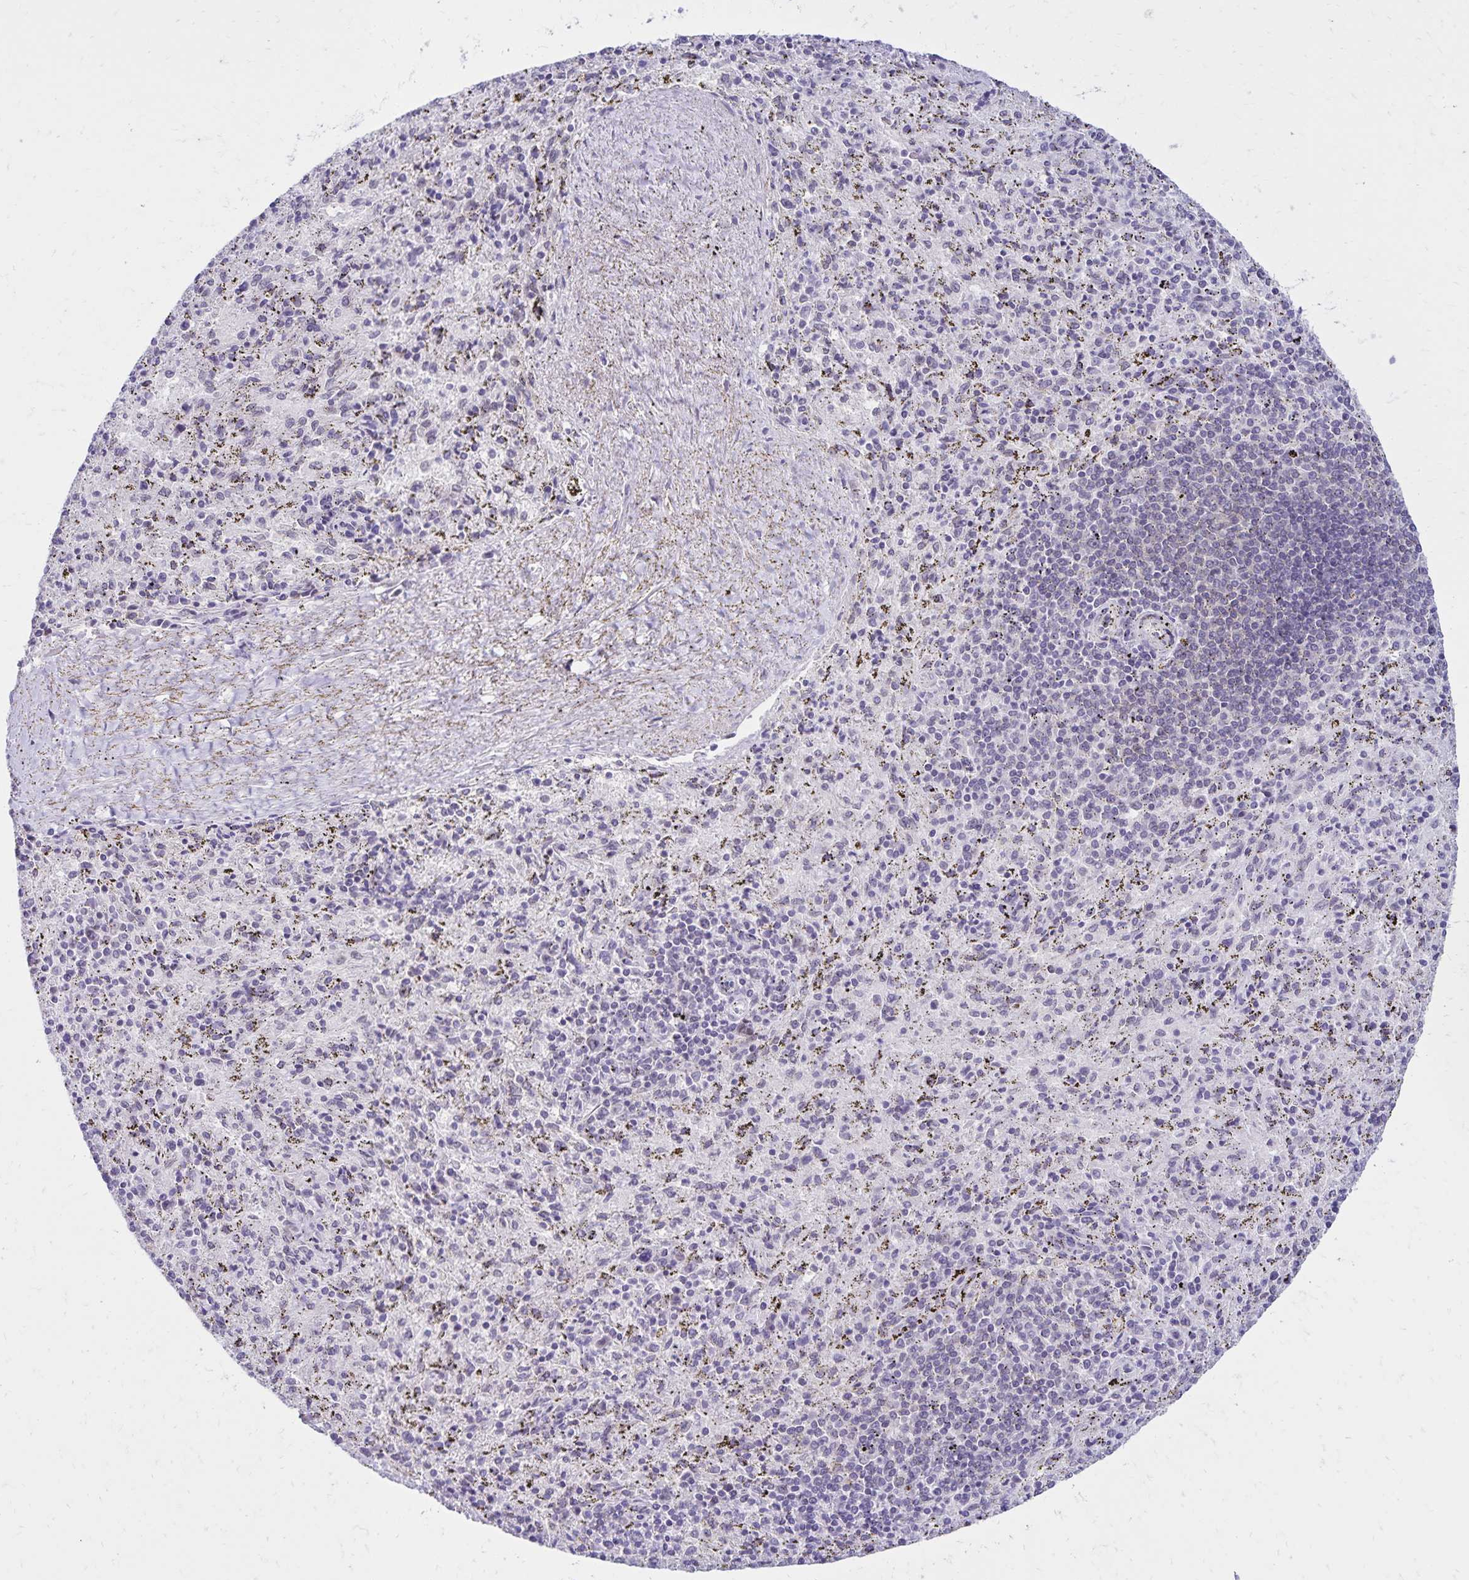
{"staining": {"intensity": "negative", "quantity": "none", "location": "none"}, "tissue": "spleen", "cell_type": "Cells in red pulp", "image_type": "normal", "snomed": [{"axis": "morphology", "description": "Normal tissue, NOS"}, {"axis": "topography", "description": "Spleen"}], "caption": "The IHC histopathology image has no significant positivity in cells in red pulp of spleen. Nuclei are stained in blue.", "gene": "FAM166C", "patient": {"sex": "male", "age": 57}}